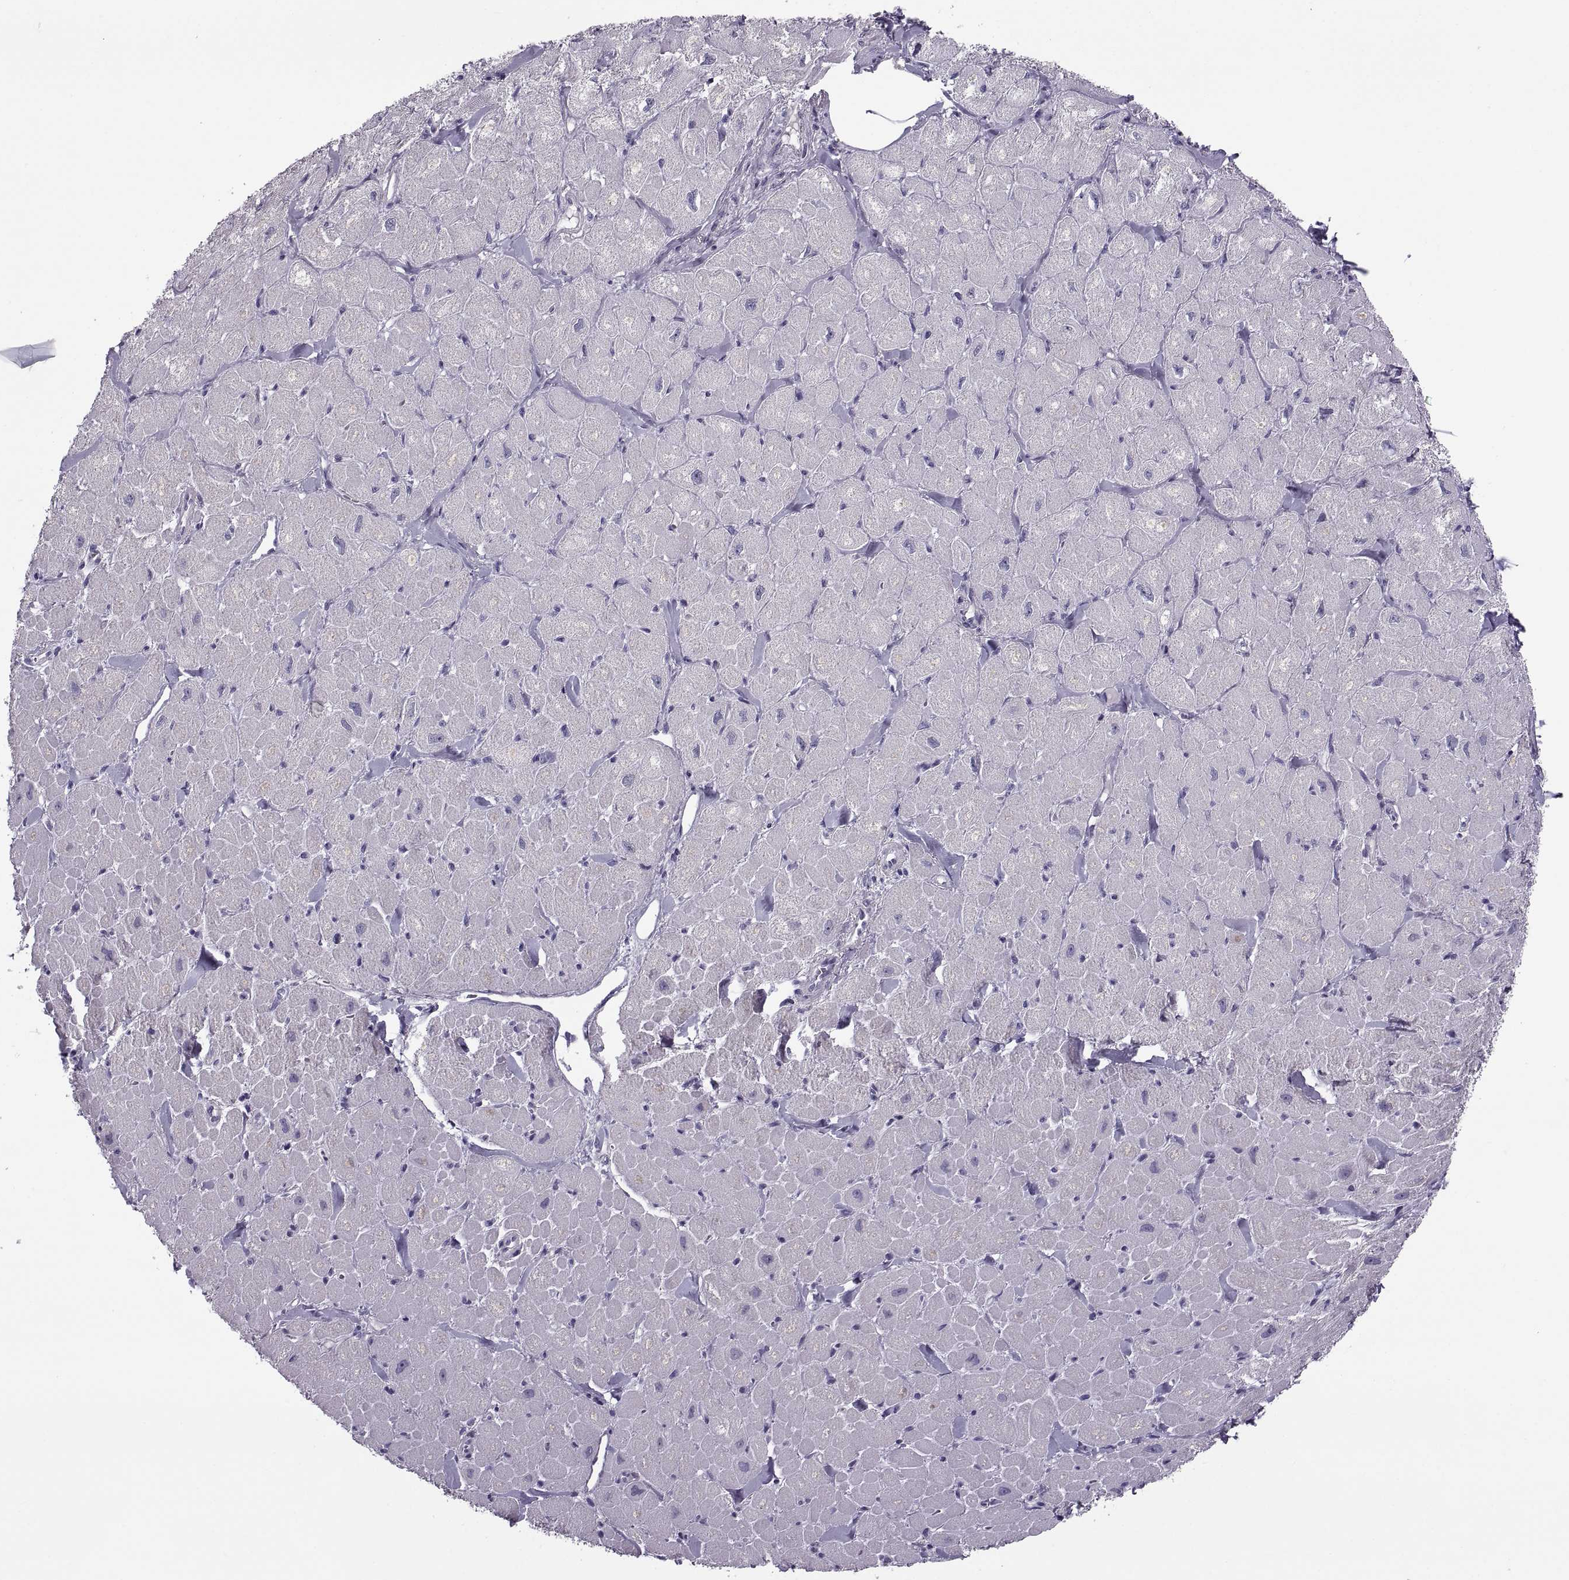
{"staining": {"intensity": "negative", "quantity": "none", "location": "none"}, "tissue": "heart muscle", "cell_type": "Cardiomyocytes", "image_type": "normal", "snomed": [{"axis": "morphology", "description": "Normal tissue, NOS"}, {"axis": "topography", "description": "Heart"}], "caption": "The immunohistochemistry (IHC) histopathology image has no significant expression in cardiomyocytes of heart muscle.", "gene": "MAGEB1", "patient": {"sex": "male", "age": 60}}